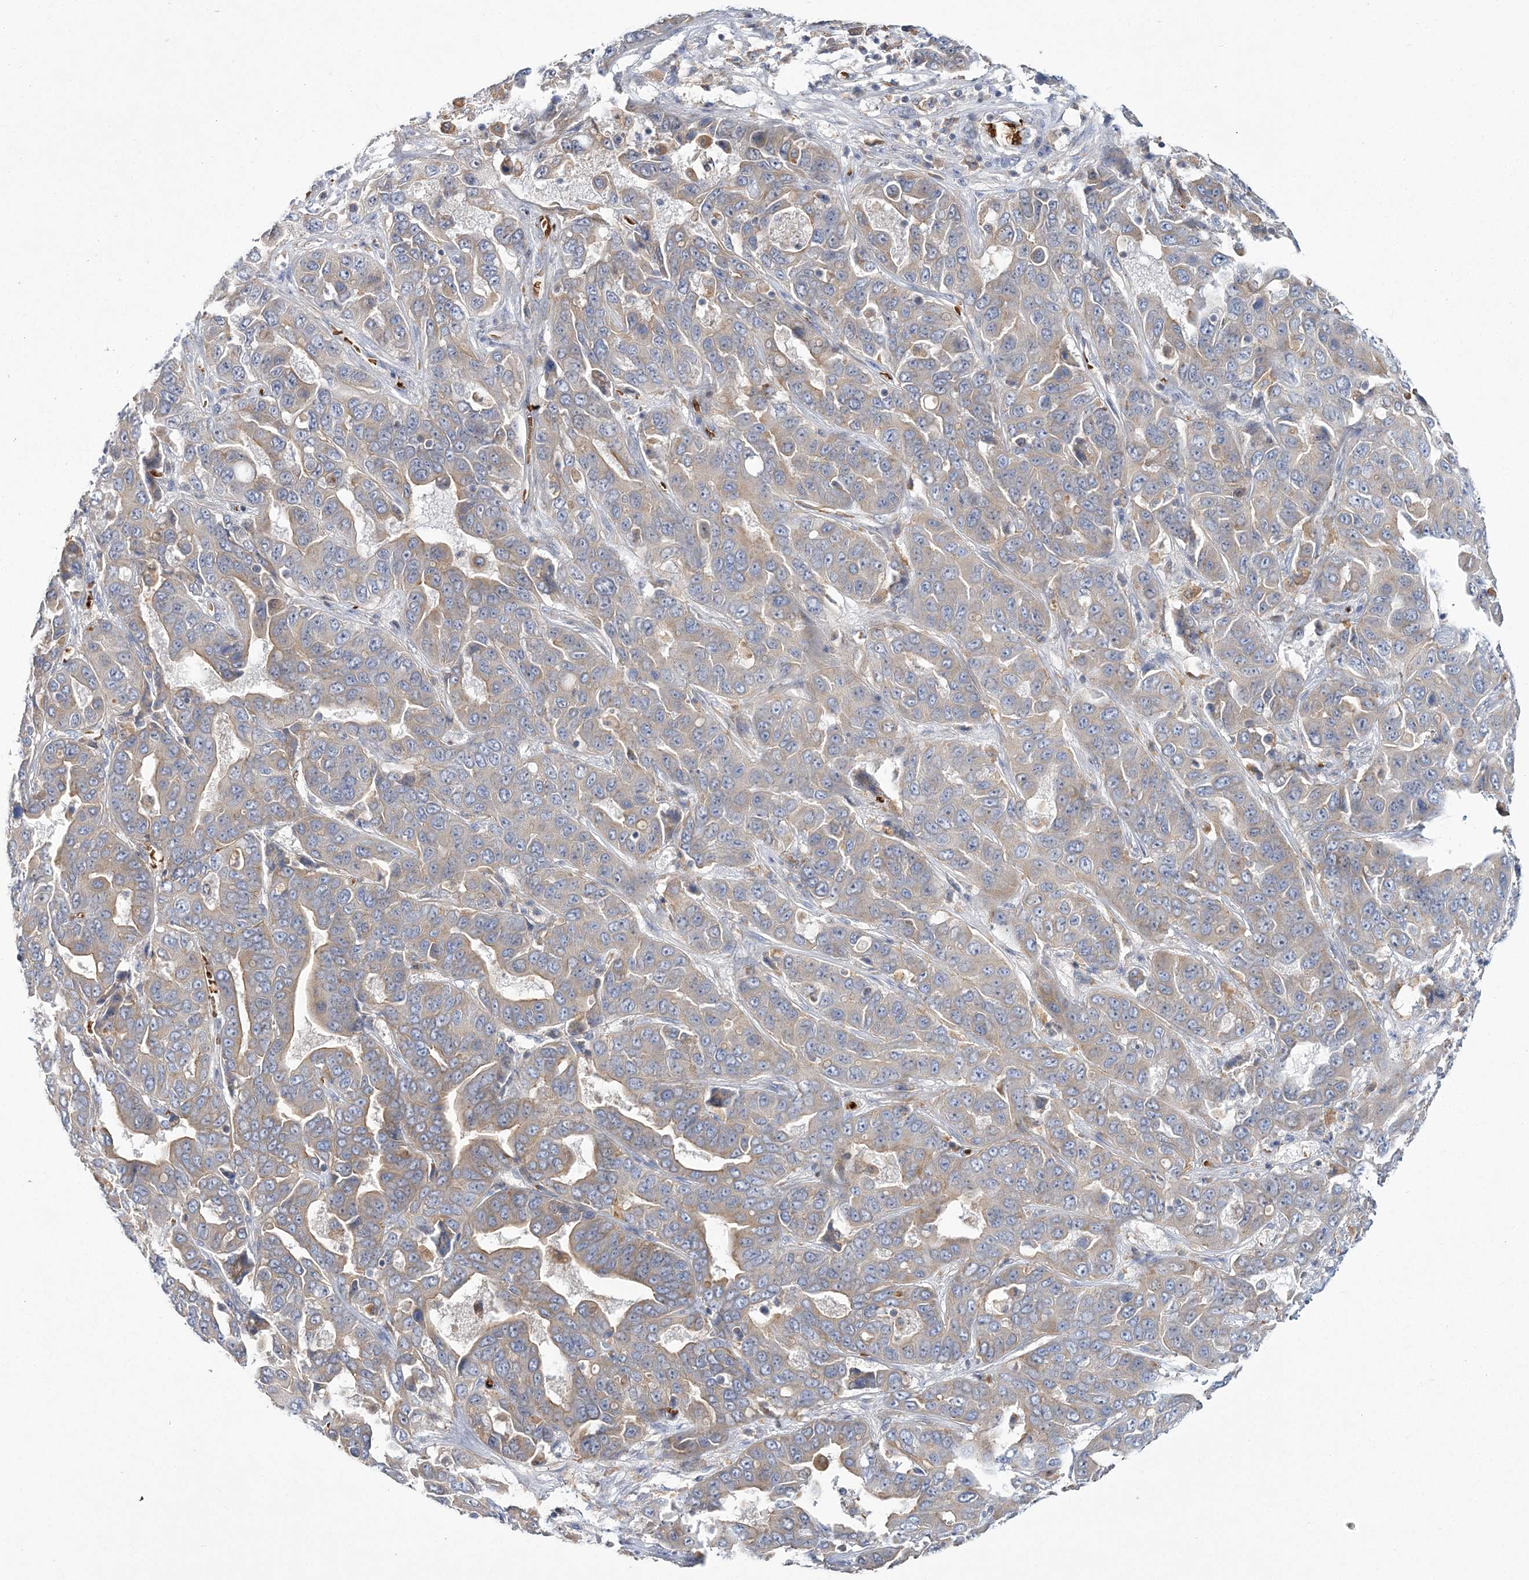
{"staining": {"intensity": "weak", "quantity": "25%-75%", "location": "cytoplasmic/membranous"}, "tissue": "liver cancer", "cell_type": "Tumor cells", "image_type": "cancer", "snomed": [{"axis": "morphology", "description": "Cholangiocarcinoma"}, {"axis": "topography", "description": "Liver"}], "caption": "The photomicrograph exhibits a brown stain indicating the presence of a protein in the cytoplasmic/membranous of tumor cells in liver cancer (cholangiocarcinoma).", "gene": "ATP11B", "patient": {"sex": "female", "age": 52}}